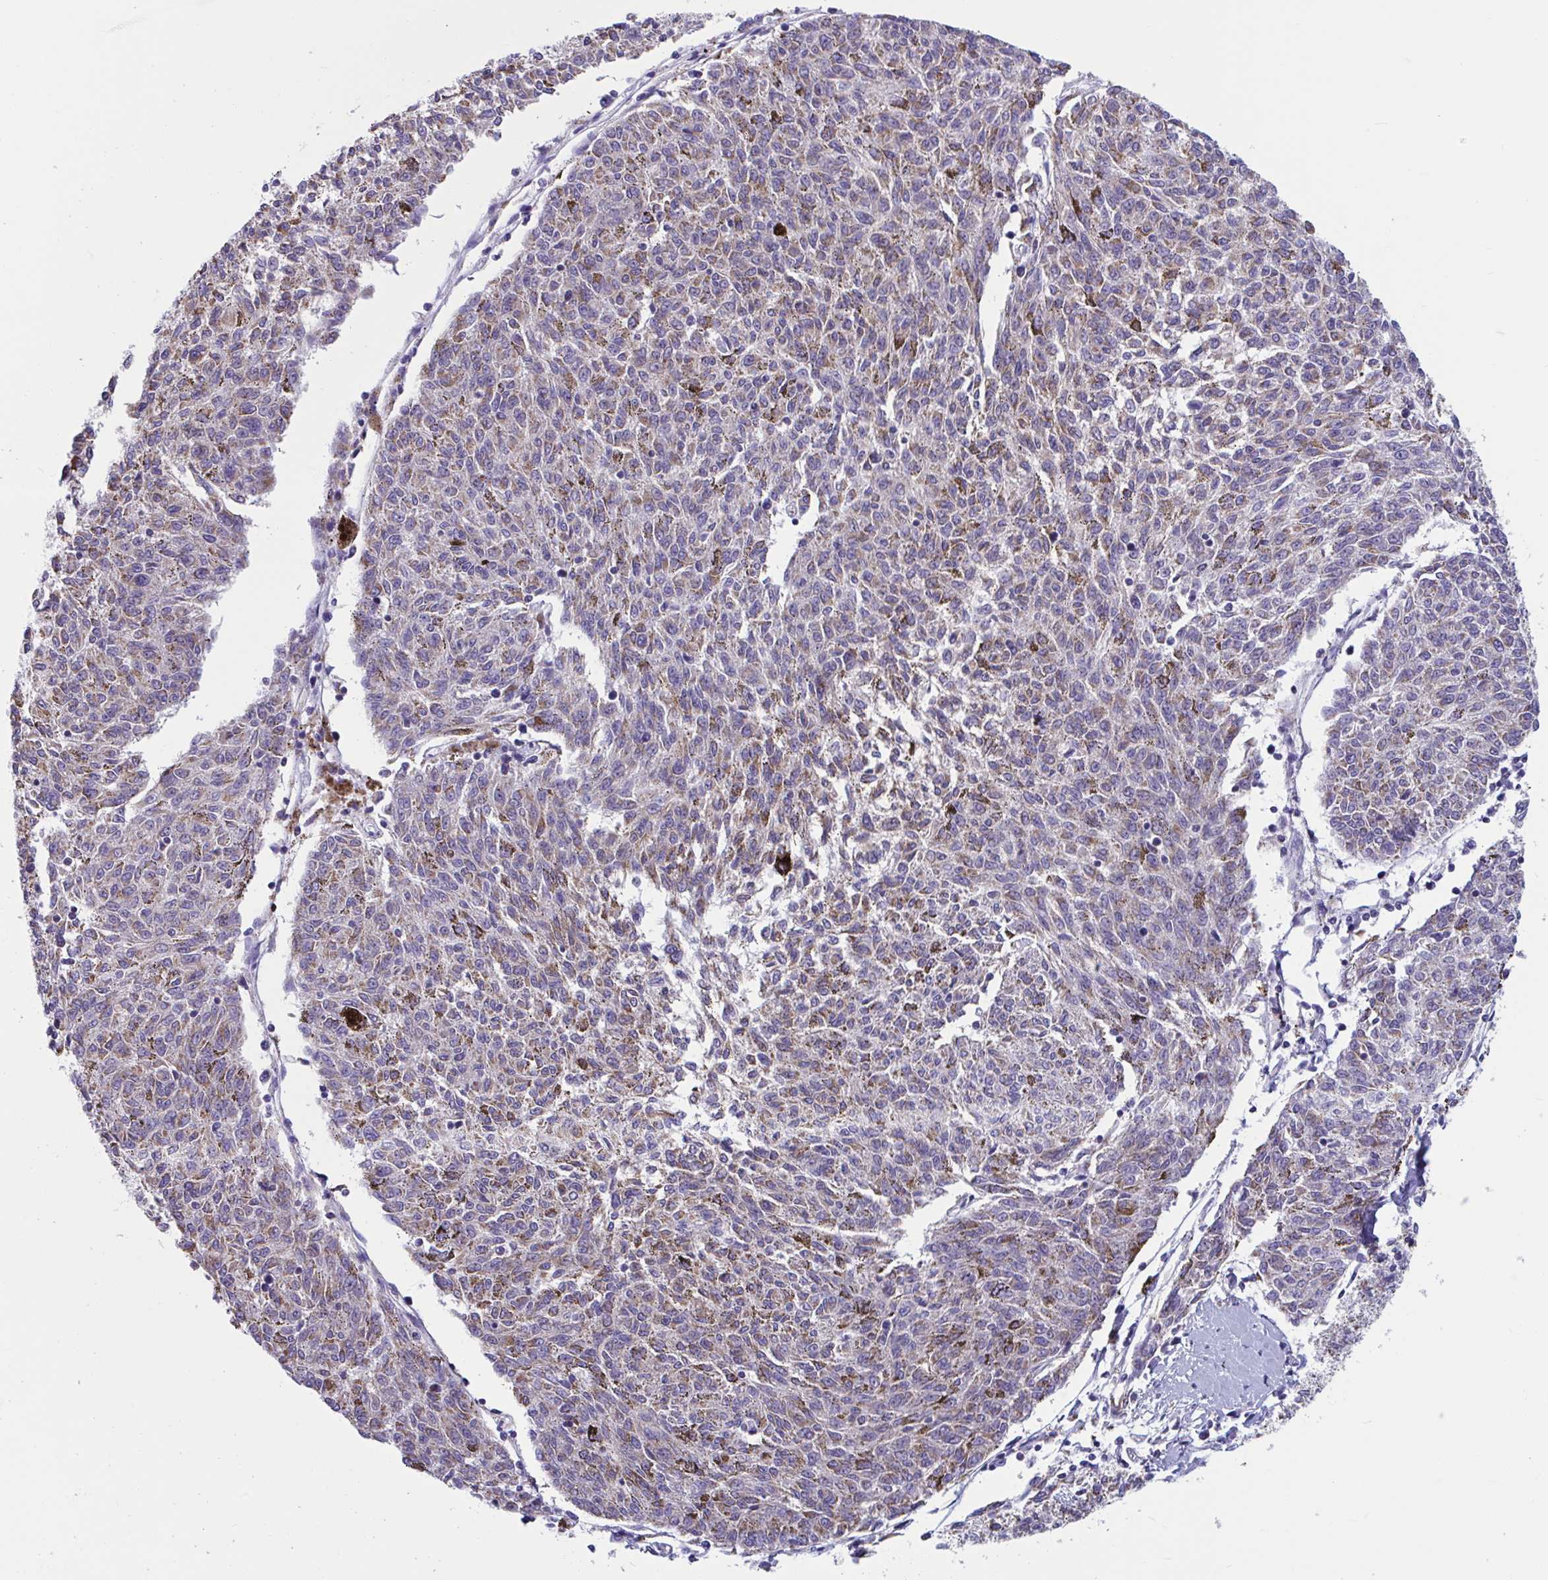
{"staining": {"intensity": "moderate", "quantity": ">75%", "location": "cytoplasmic/membranous"}, "tissue": "melanoma", "cell_type": "Tumor cells", "image_type": "cancer", "snomed": [{"axis": "morphology", "description": "Malignant melanoma, NOS"}, {"axis": "topography", "description": "Skin"}], "caption": "The immunohistochemical stain shows moderate cytoplasmic/membranous positivity in tumor cells of melanoma tissue.", "gene": "OR13A1", "patient": {"sex": "female", "age": 72}}